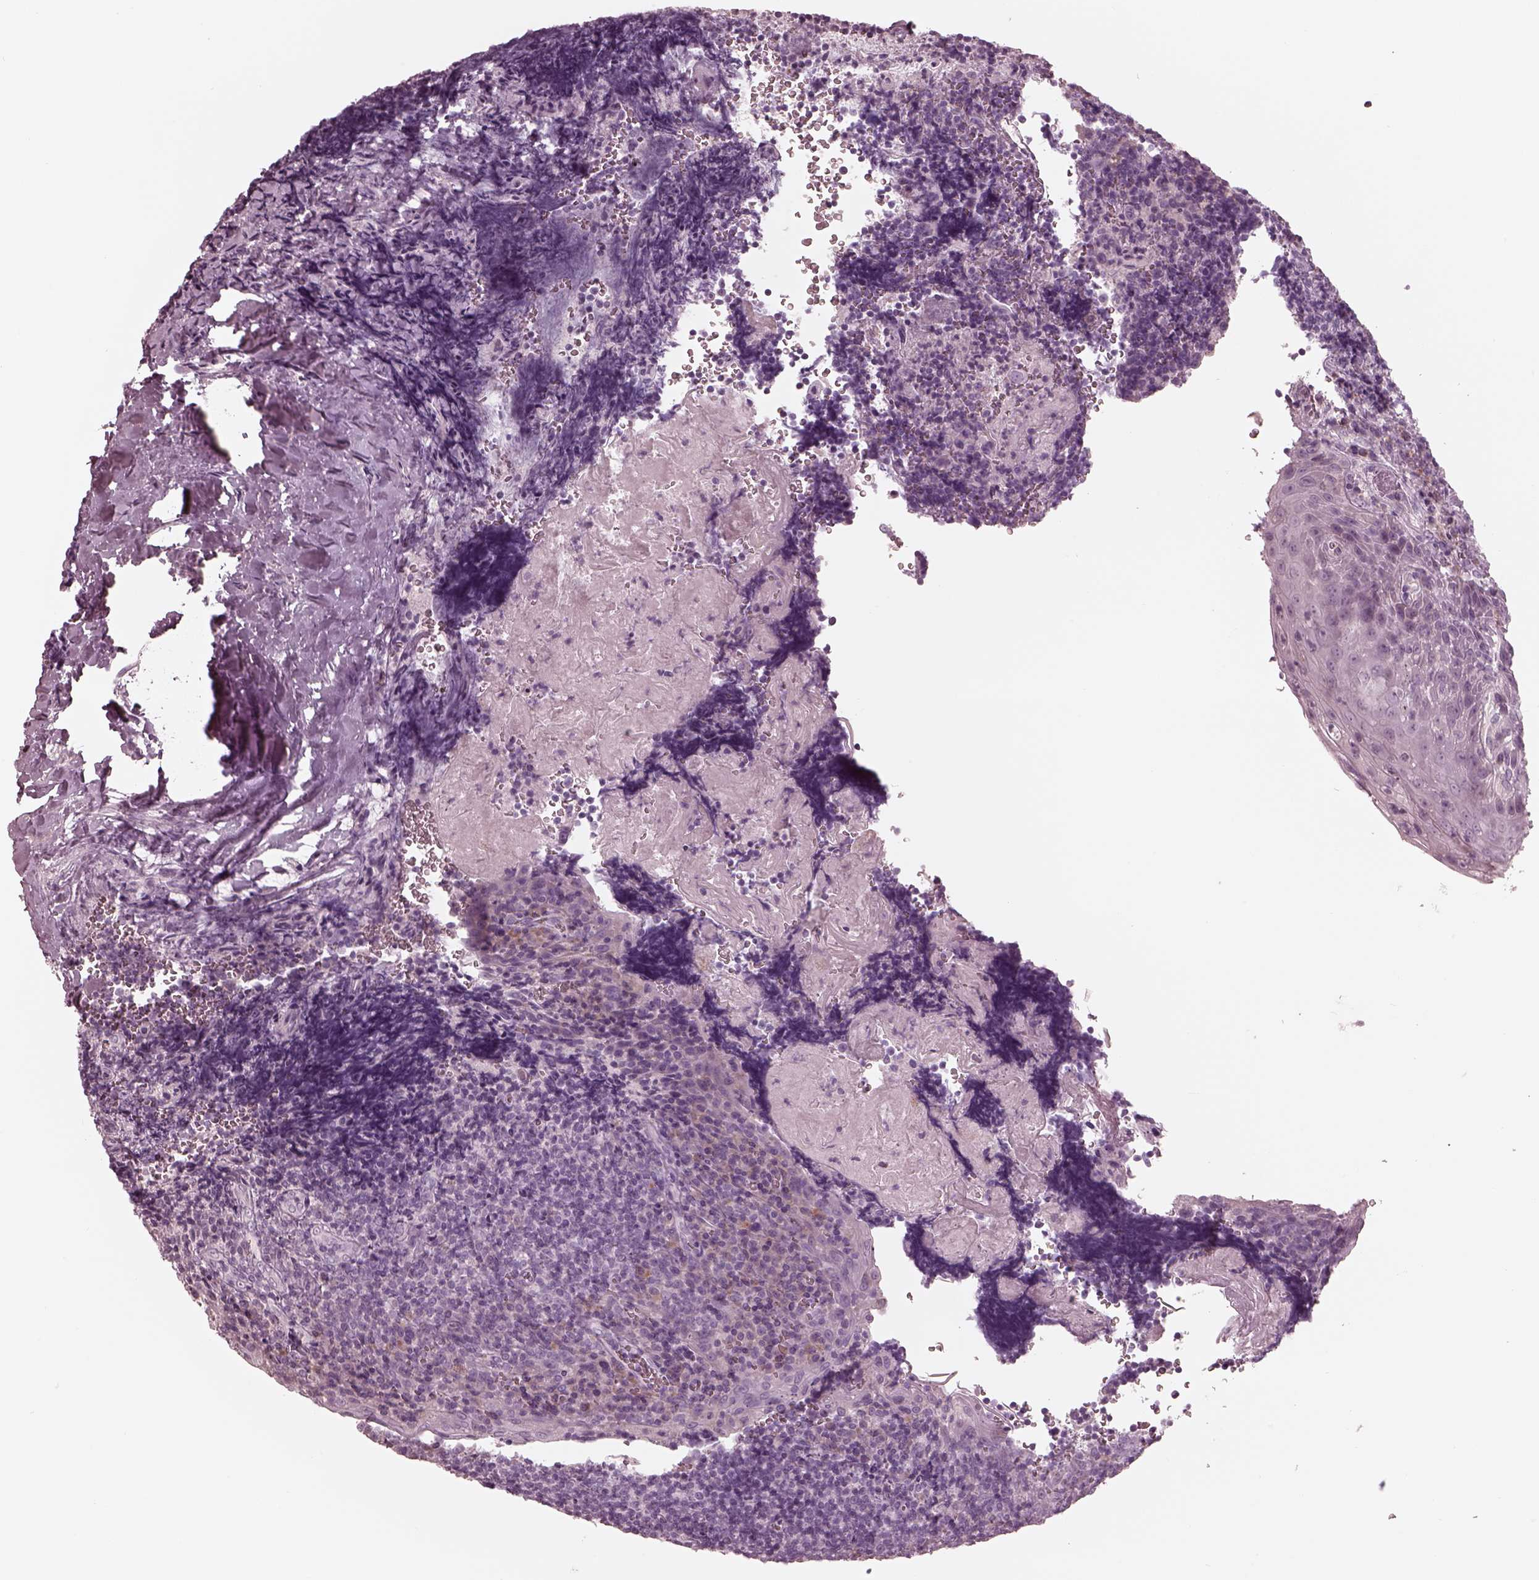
{"staining": {"intensity": "negative", "quantity": "none", "location": "none"}, "tissue": "tonsil", "cell_type": "Germinal center cells", "image_type": "normal", "snomed": [{"axis": "morphology", "description": "Normal tissue, NOS"}, {"axis": "morphology", "description": "Inflammation, NOS"}, {"axis": "topography", "description": "Tonsil"}], "caption": "The IHC photomicrograph has no significant staining in germinal center cells of tonsil. The staining is performed using DAB brown chromogen with nuclei counter-stained in using hematoxylin.", "gene": "CADM2", "patient": {"sex": "female", "age": 31}}